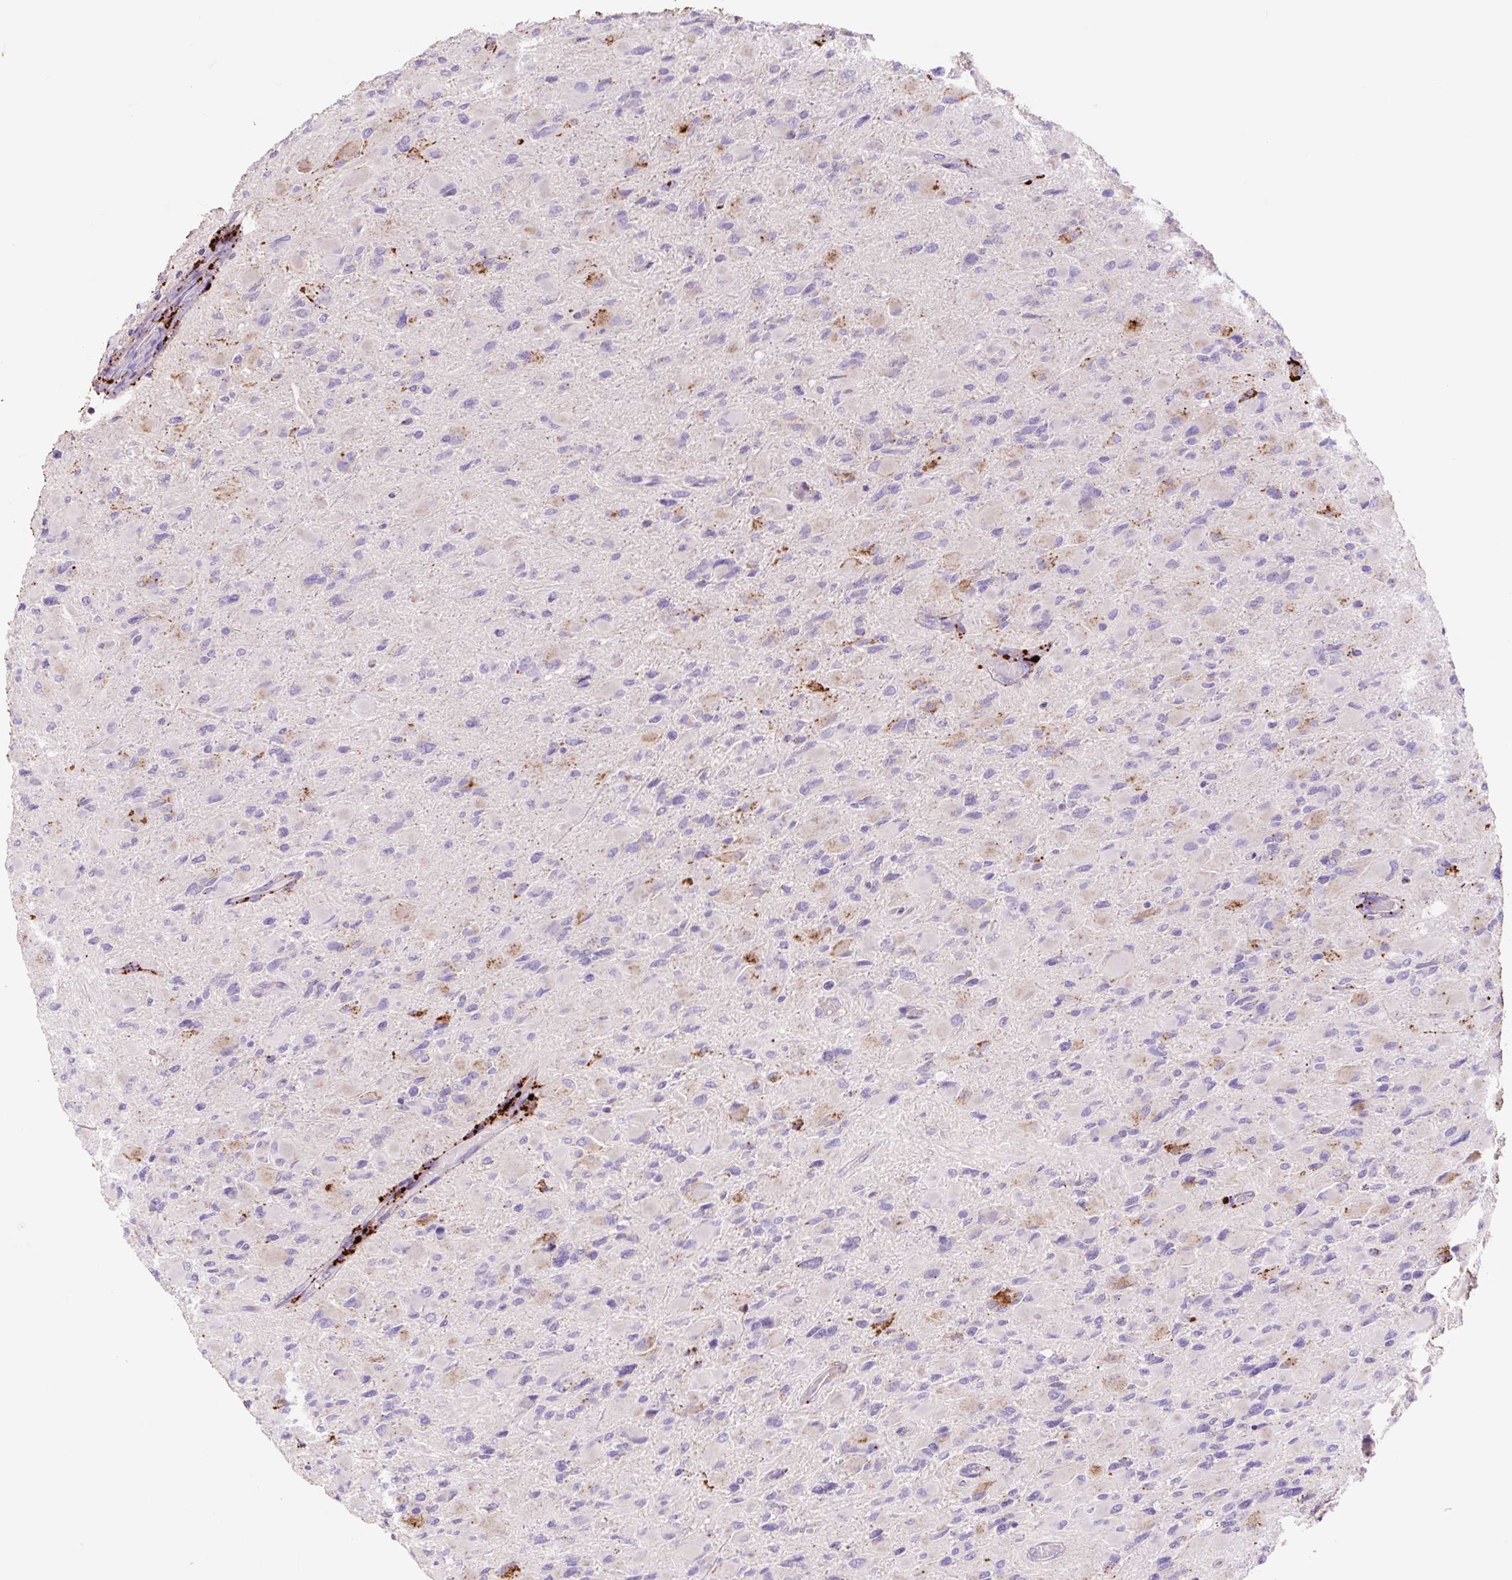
{"staining": {"intensity": "negative", "quantity": "none", "location": "none"}, "tissue": "glioma", "cell_type": "Tumor cells", "image_type": "cancer", "snomed": [{"axis": "morphology", "description": "Glioma, malignant, High grade"}, {"axis": "topography", "description": "Cerebral cortex"}], "caption": "IHC image of neoplastic tissue: malignant glioma (high-grade) stained with DAB exhibits no significant protein expression in tumor cells.", "gene": "HEXA", "patient": {"sex": "female", "age": 36}}